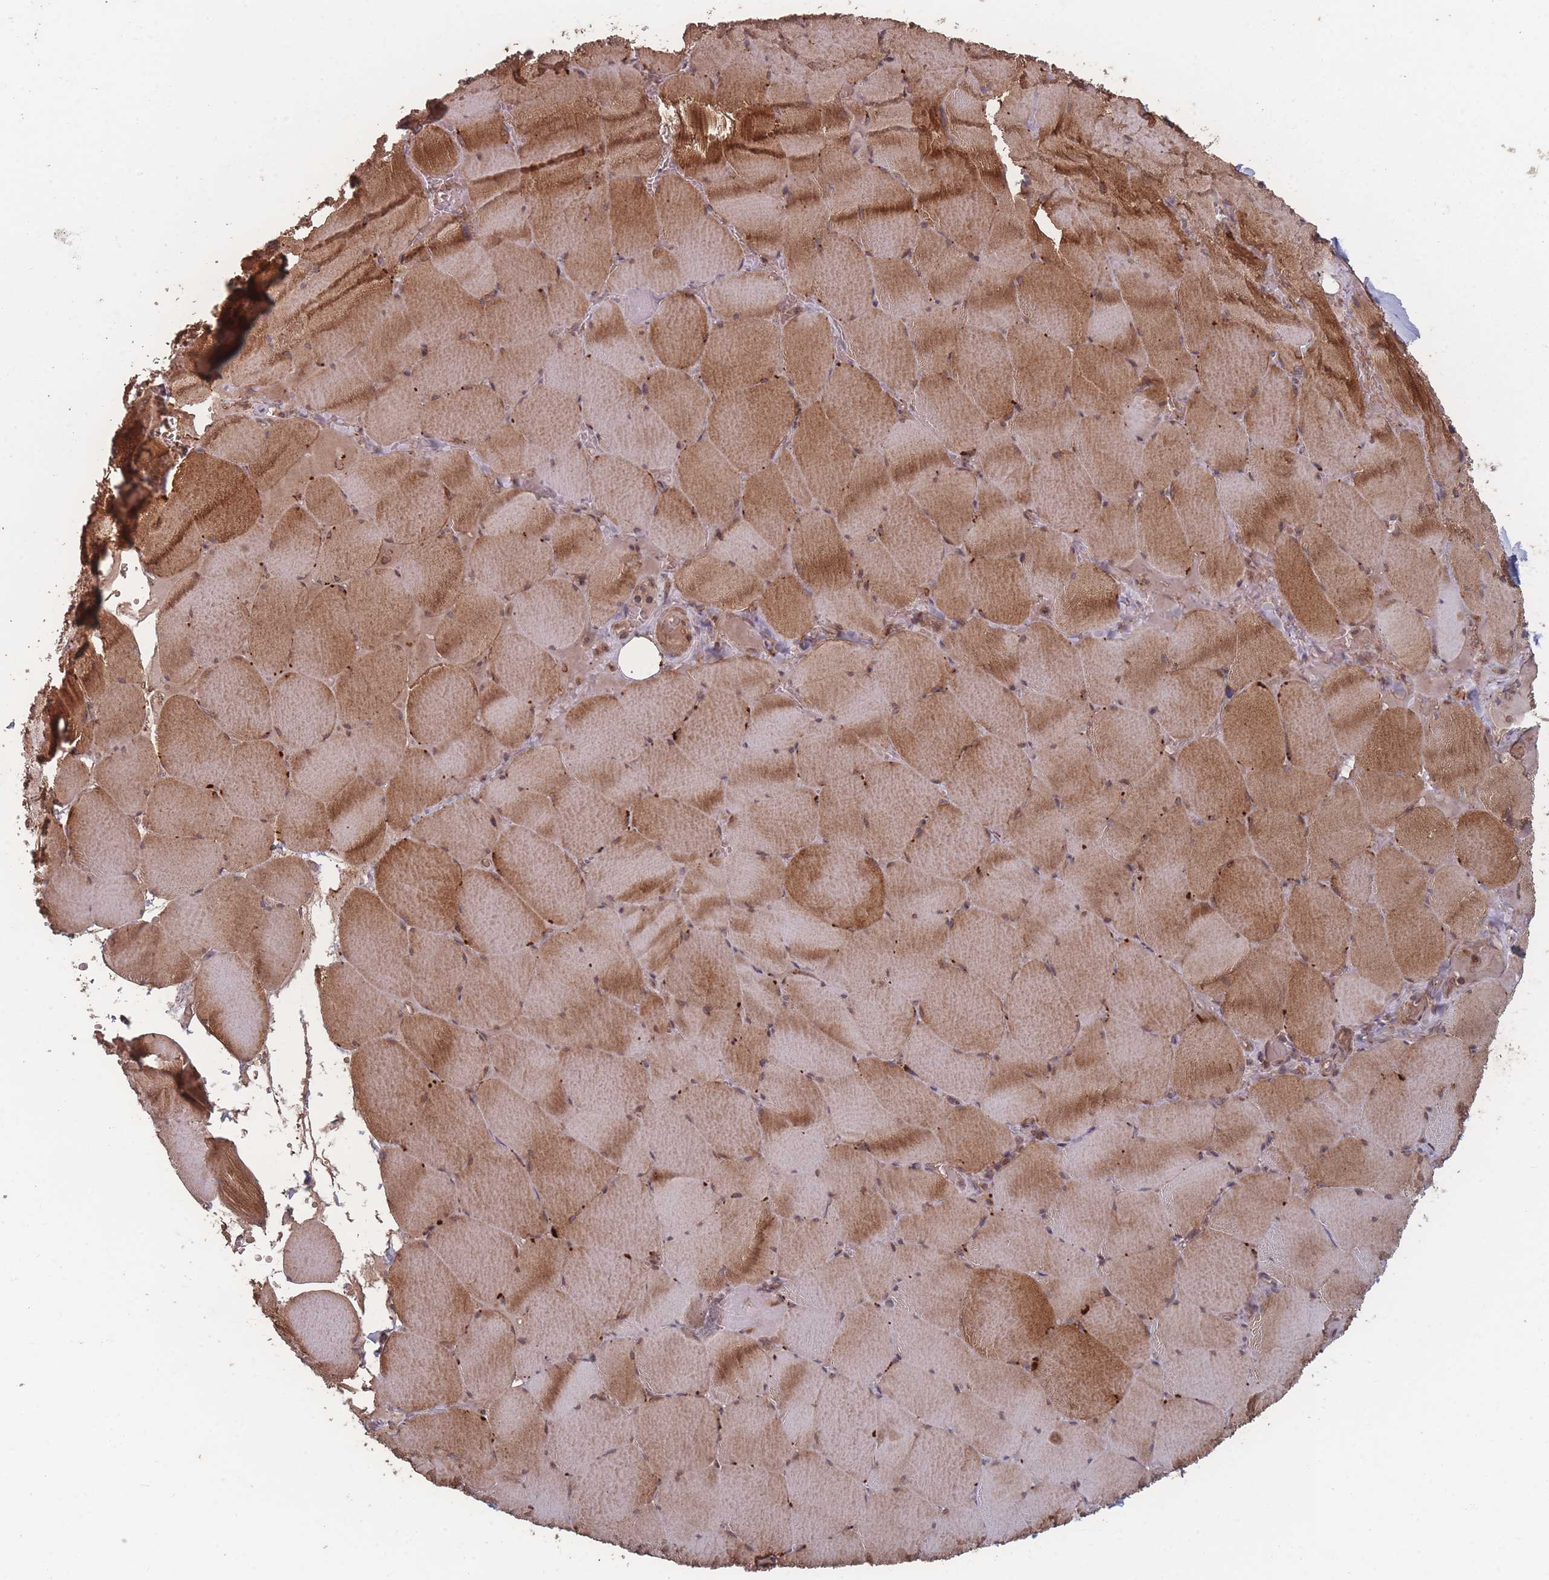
{"staining": {"intensity": "moderate", "quantity": ">75%", "location": "cytoplasmic/membranous"}, "tissue": "skeletal muscle", "cell_type": "Myocytes", "image_type": "normal", "snomed": [{"axis": "morphology", "description": "Normal tissue, NOS"}, {"axis": "topography", "description": "Skeletal muscle"}, {"axis": "topography", "description": "Head-Neck"}], "caption": "Normal skeletal muscle displays moderate cytoplasmic/membranous positivity in approximately >75% of myocytes, visualized by immunohistochemistry. The protein is stained brown, and the nuclei are stained in blue (DAB (3,3'-diaminobenzidine) IHC with brightfield microscopy, high magnification).", "gene": "LYRM7", "patient": {"sex": "male", "age": 66}}